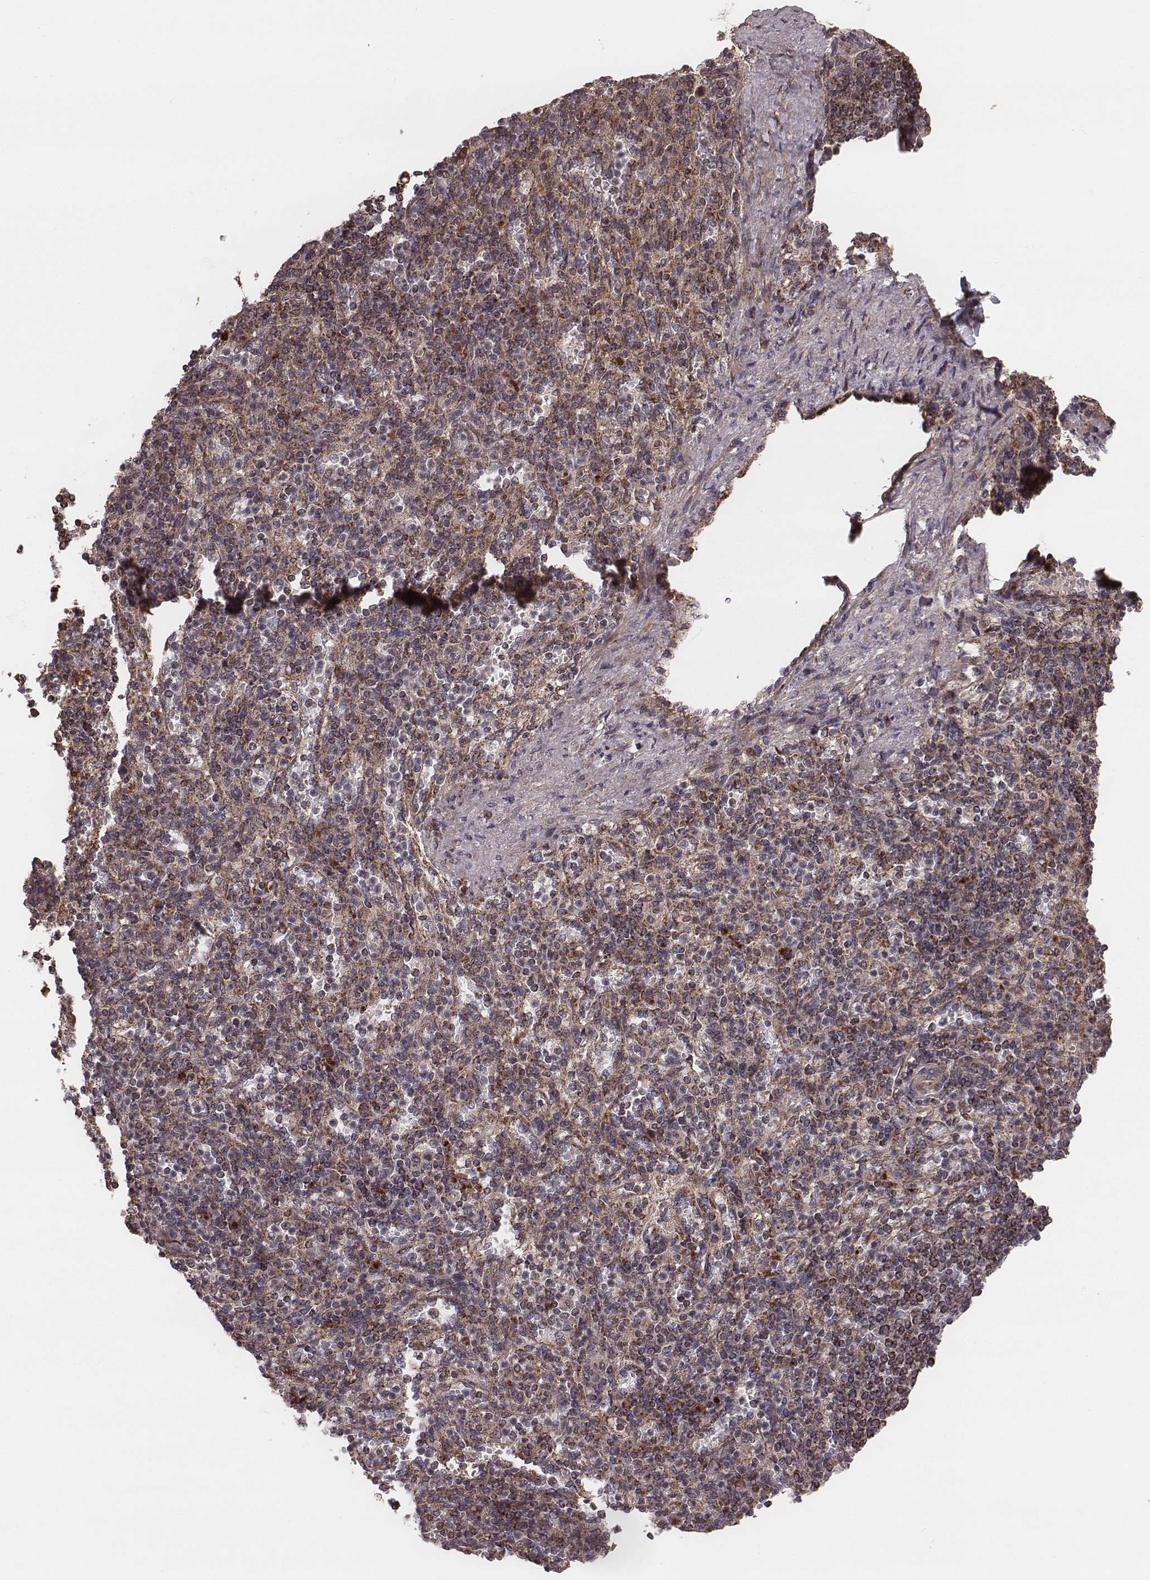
{"staining": {"intensity": "strong", "quantity": "25%-75%", "location": "cytoplasmic/membranous"}, "tissue": "spleen", "cell_type": "Cells in red pulp", "image_type": "normal", "snomed": [{"axis": "morphology", "description": "Normal tissue, NOS"}, {"axis": "topography", "description": "Spleen"}], "caption": "A high amount of strong cytoplasmic/membranous positivity is seen in approximately 25%-75% of cells in red pulp in normal spleen. The staining is performed using DAB (3,3'-diaminobenzidine) brown chromogen to label protein expression. The nuclei are counter-stained blue using hematoxylin.", "gene": "ZDHHC21", "patient": {"sex": "female", "age": 74}}